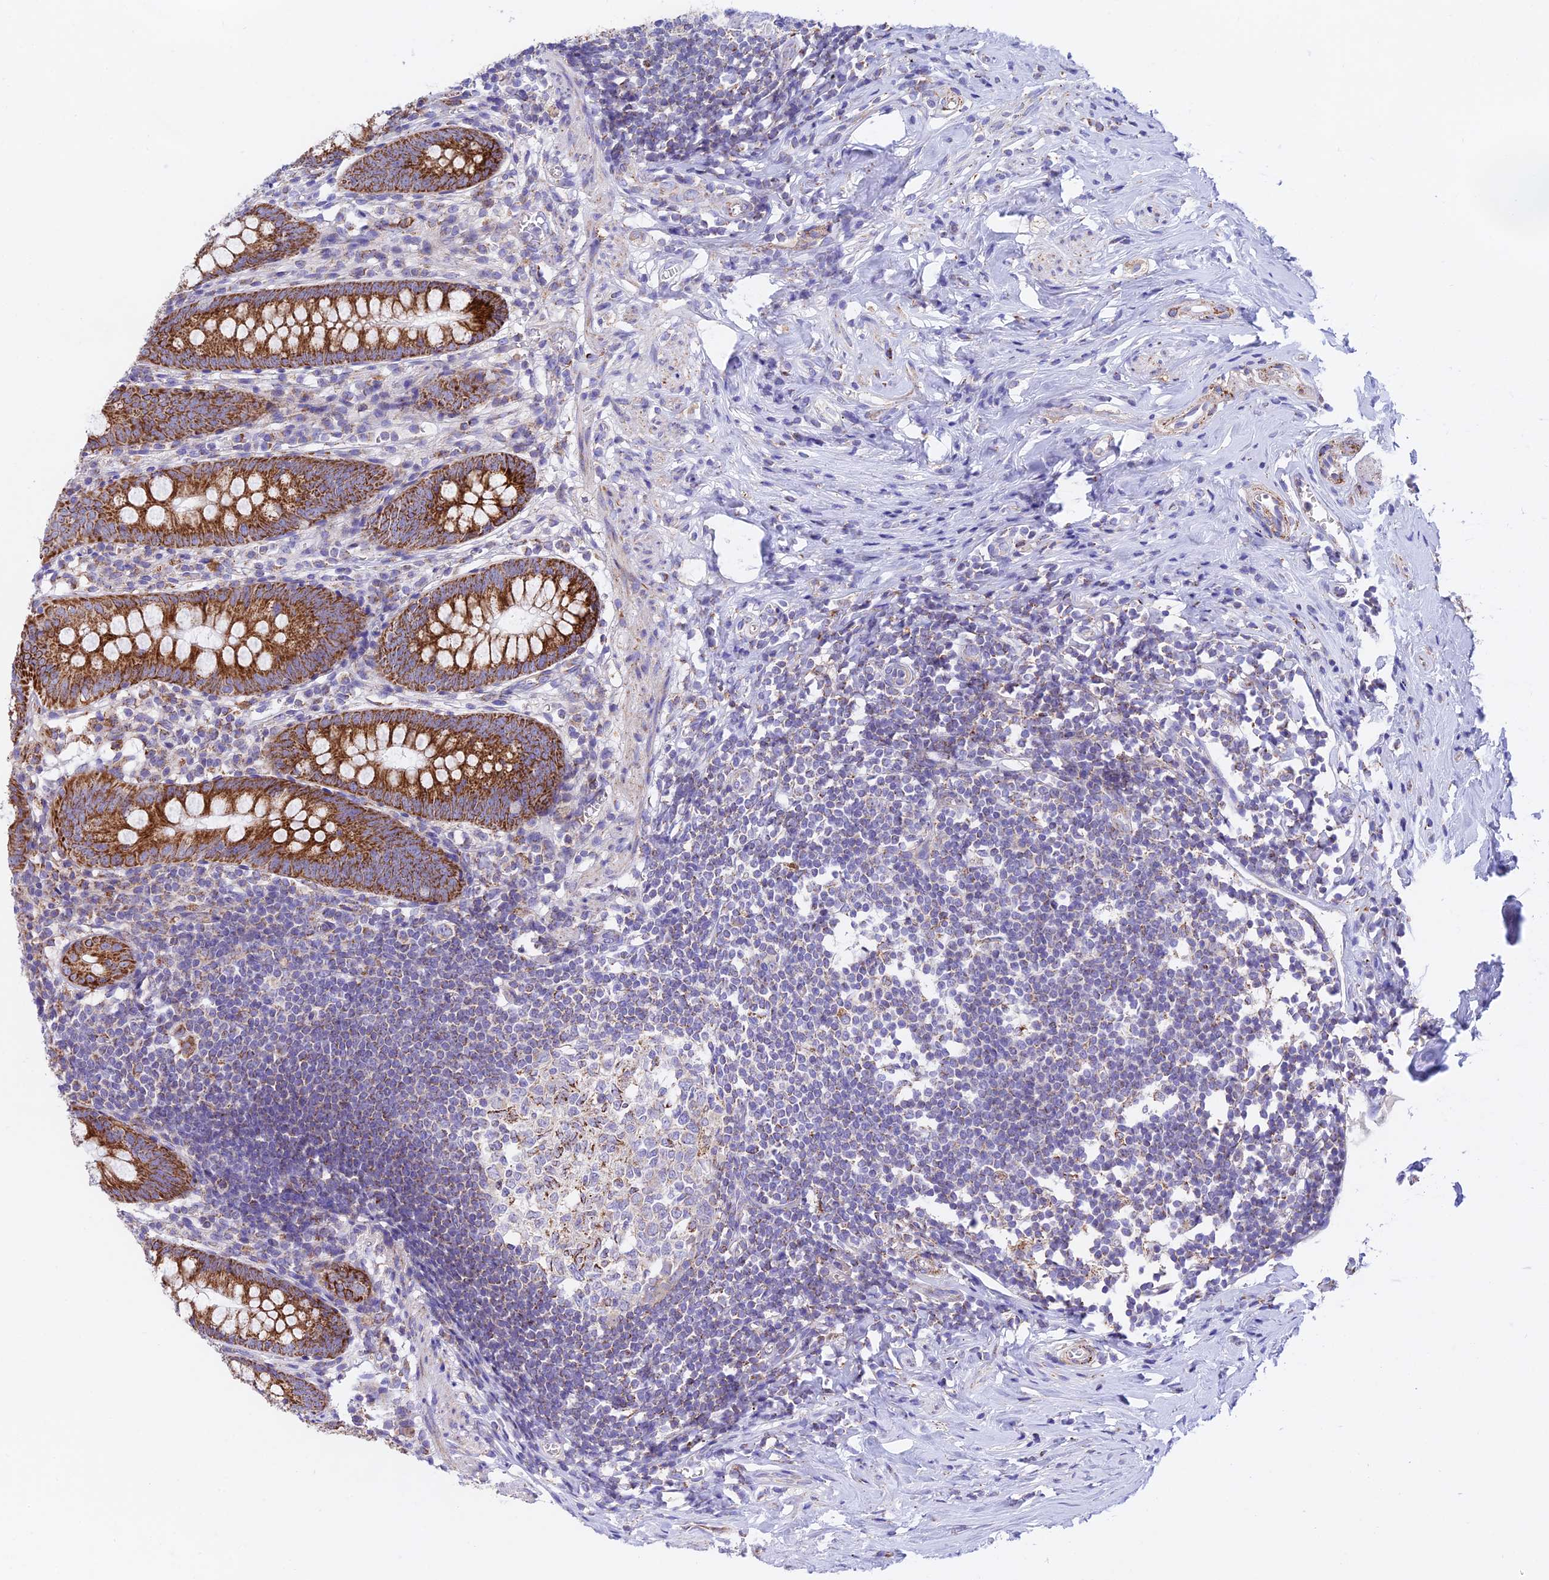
{"staining": {"intensity": "moderate", "quantity": ">75%", "location": "cytoplasmic/membranous"}, "tissue": "appendix", "cell_type": "Glandular cells", "image_type": "normal", "snomed": [{"axis": "morphology", "description": "Normal tissue, NOS"}, {"axis": "topography", "description": "Appendix"}], "caption": "This photomicrograph demonstrates immunohistochemistry staining of normal appendix, with medium moderate cytoplasmic/membranous expression in approximately >75% of glandular cells.", "gene": "HSDL2", "patient": {"sex": "female", "age": 51}}